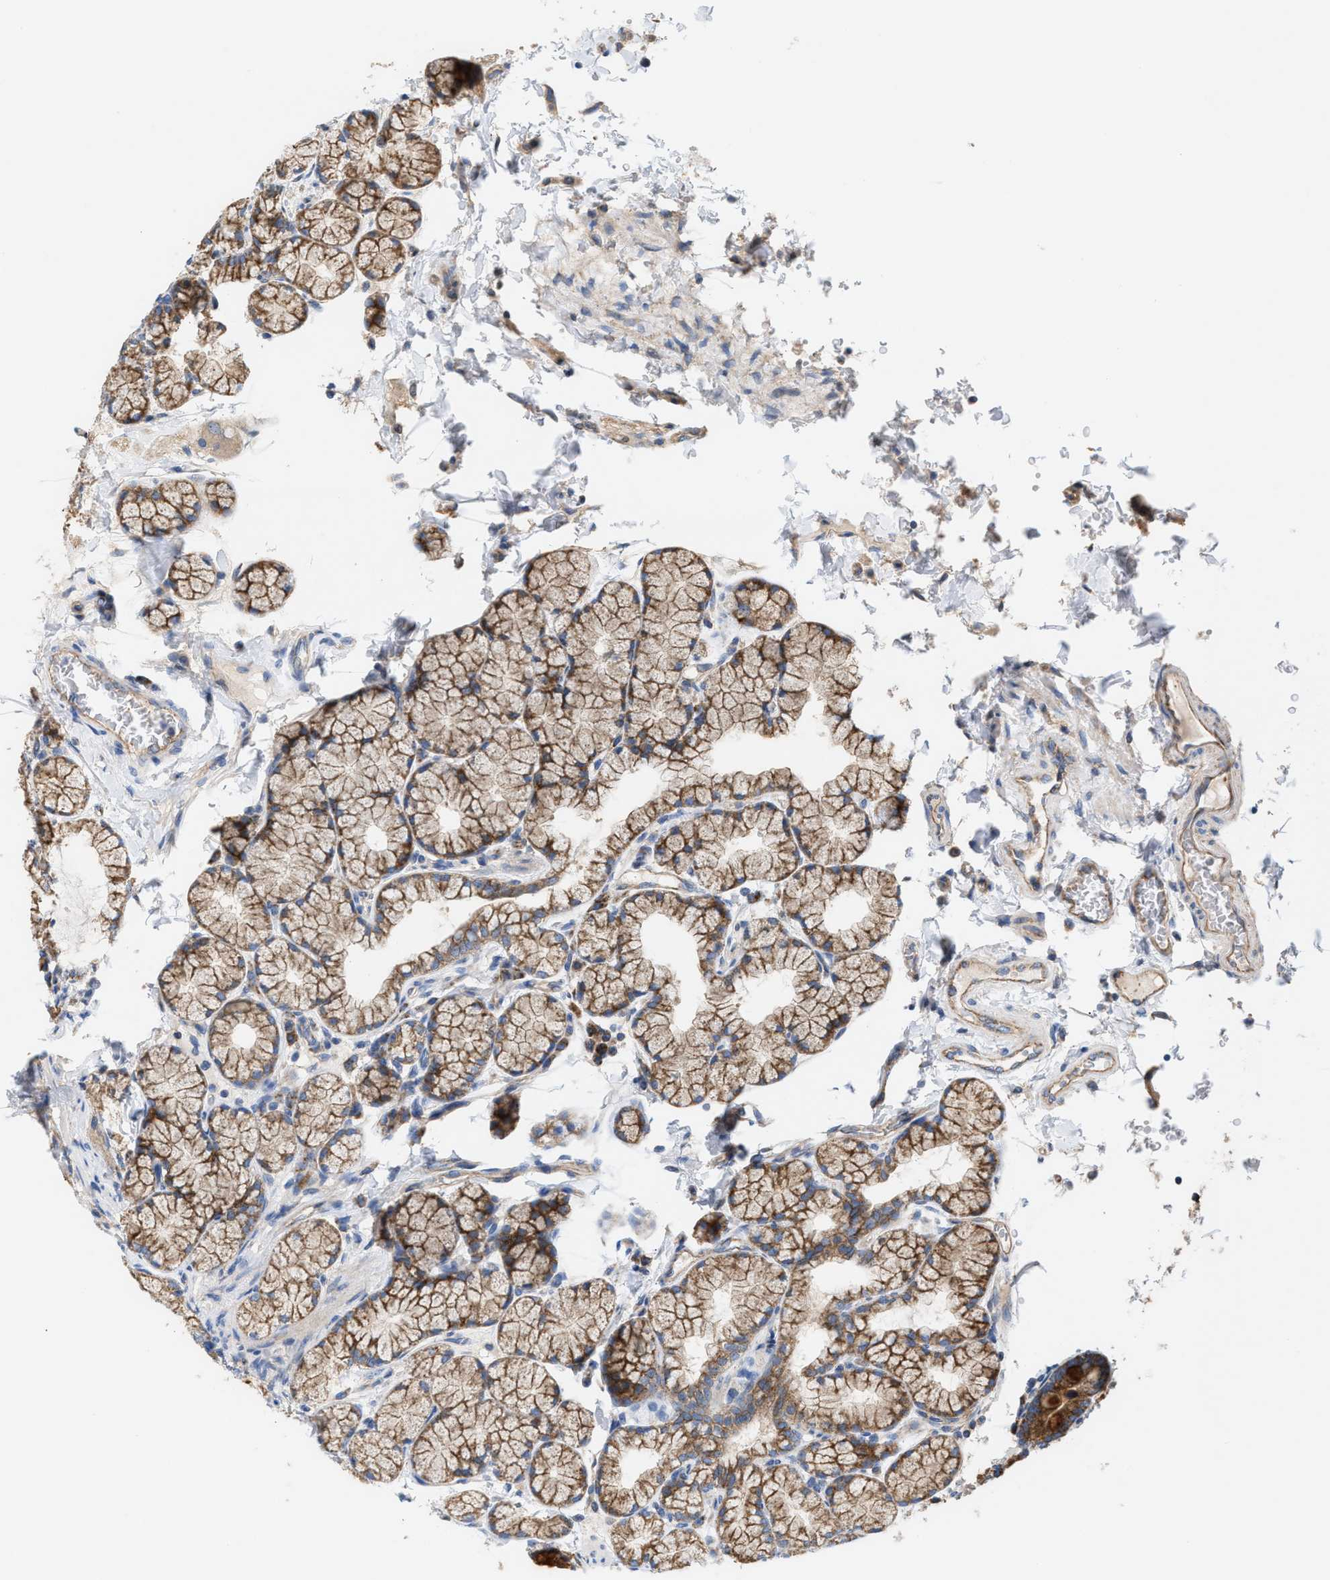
{"staining": {"intensity": "strong", "quantity": ">75%", "location": "cytoplasmic/membranous"}, "tissue": "duodenum", "cell_type": "Glandular cells", "image_type": "normal", "snomed": [{"axis": "morphology", "description": "Normal tissue, NOS"}, {"axis": "topography", "description": "Duodenum"}], "caption": "This photomicrograph displays IHC staining of unremarkable human duodenum, with high strong cytoplasmic/membranous staining in about >75% of glandular cells.", "gene": "OXSM", "patient": {"sex": "male", "age": 50}}